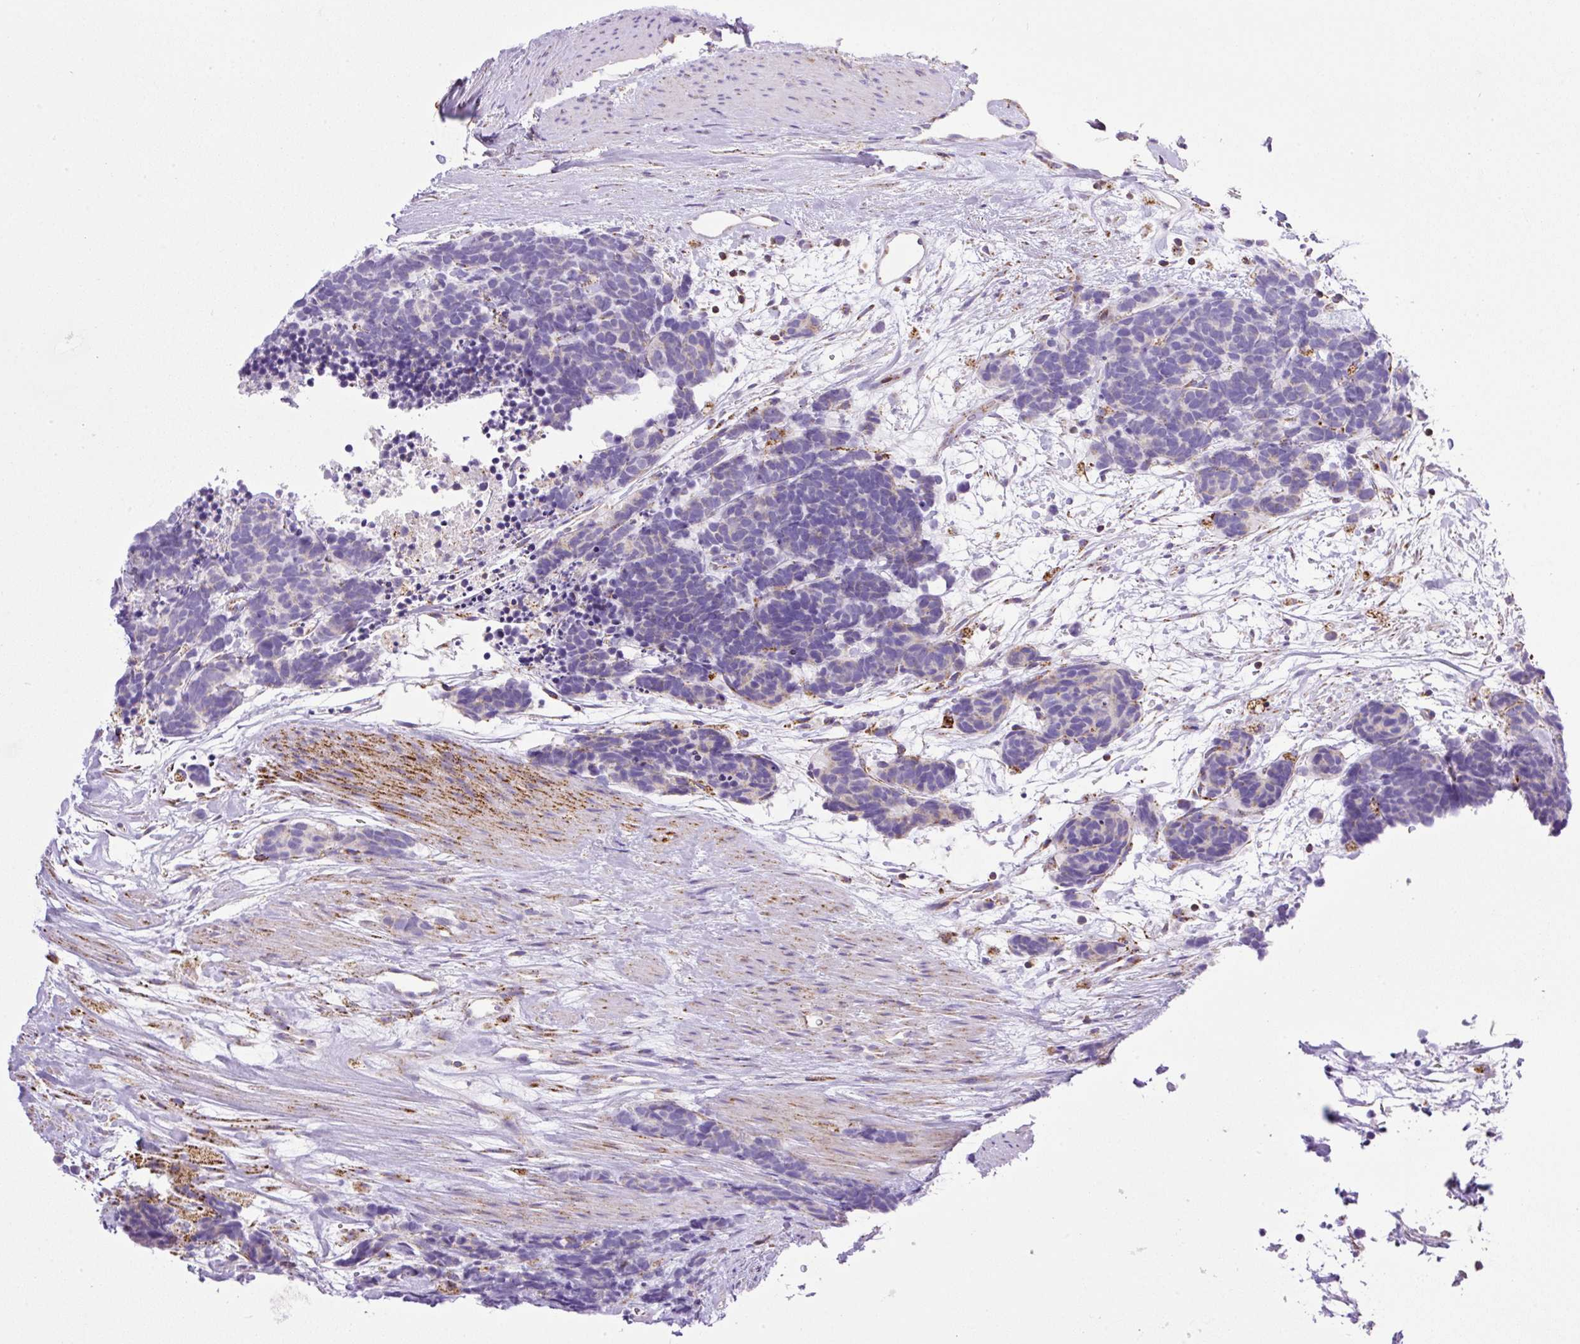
{"staining": {"intensity": "negative", "quantity": "none", "location": "none"}, "tissue": "carcinoid", "cell_type": "Tumor cells", "image_type": "cancer", "snomed": [{"axis": "morphology", "description": "Carcinoma, NOS"}, {"axis": "morphology", "description": "Carcinoid, malignant, NOS"}, {"axis": "topography", "description": "Prostate"}], "caption": "Tumor cells show no significant staining in carcinoid.", "gene": "NF1", "patient": {"sex": "male", "age": 57}}